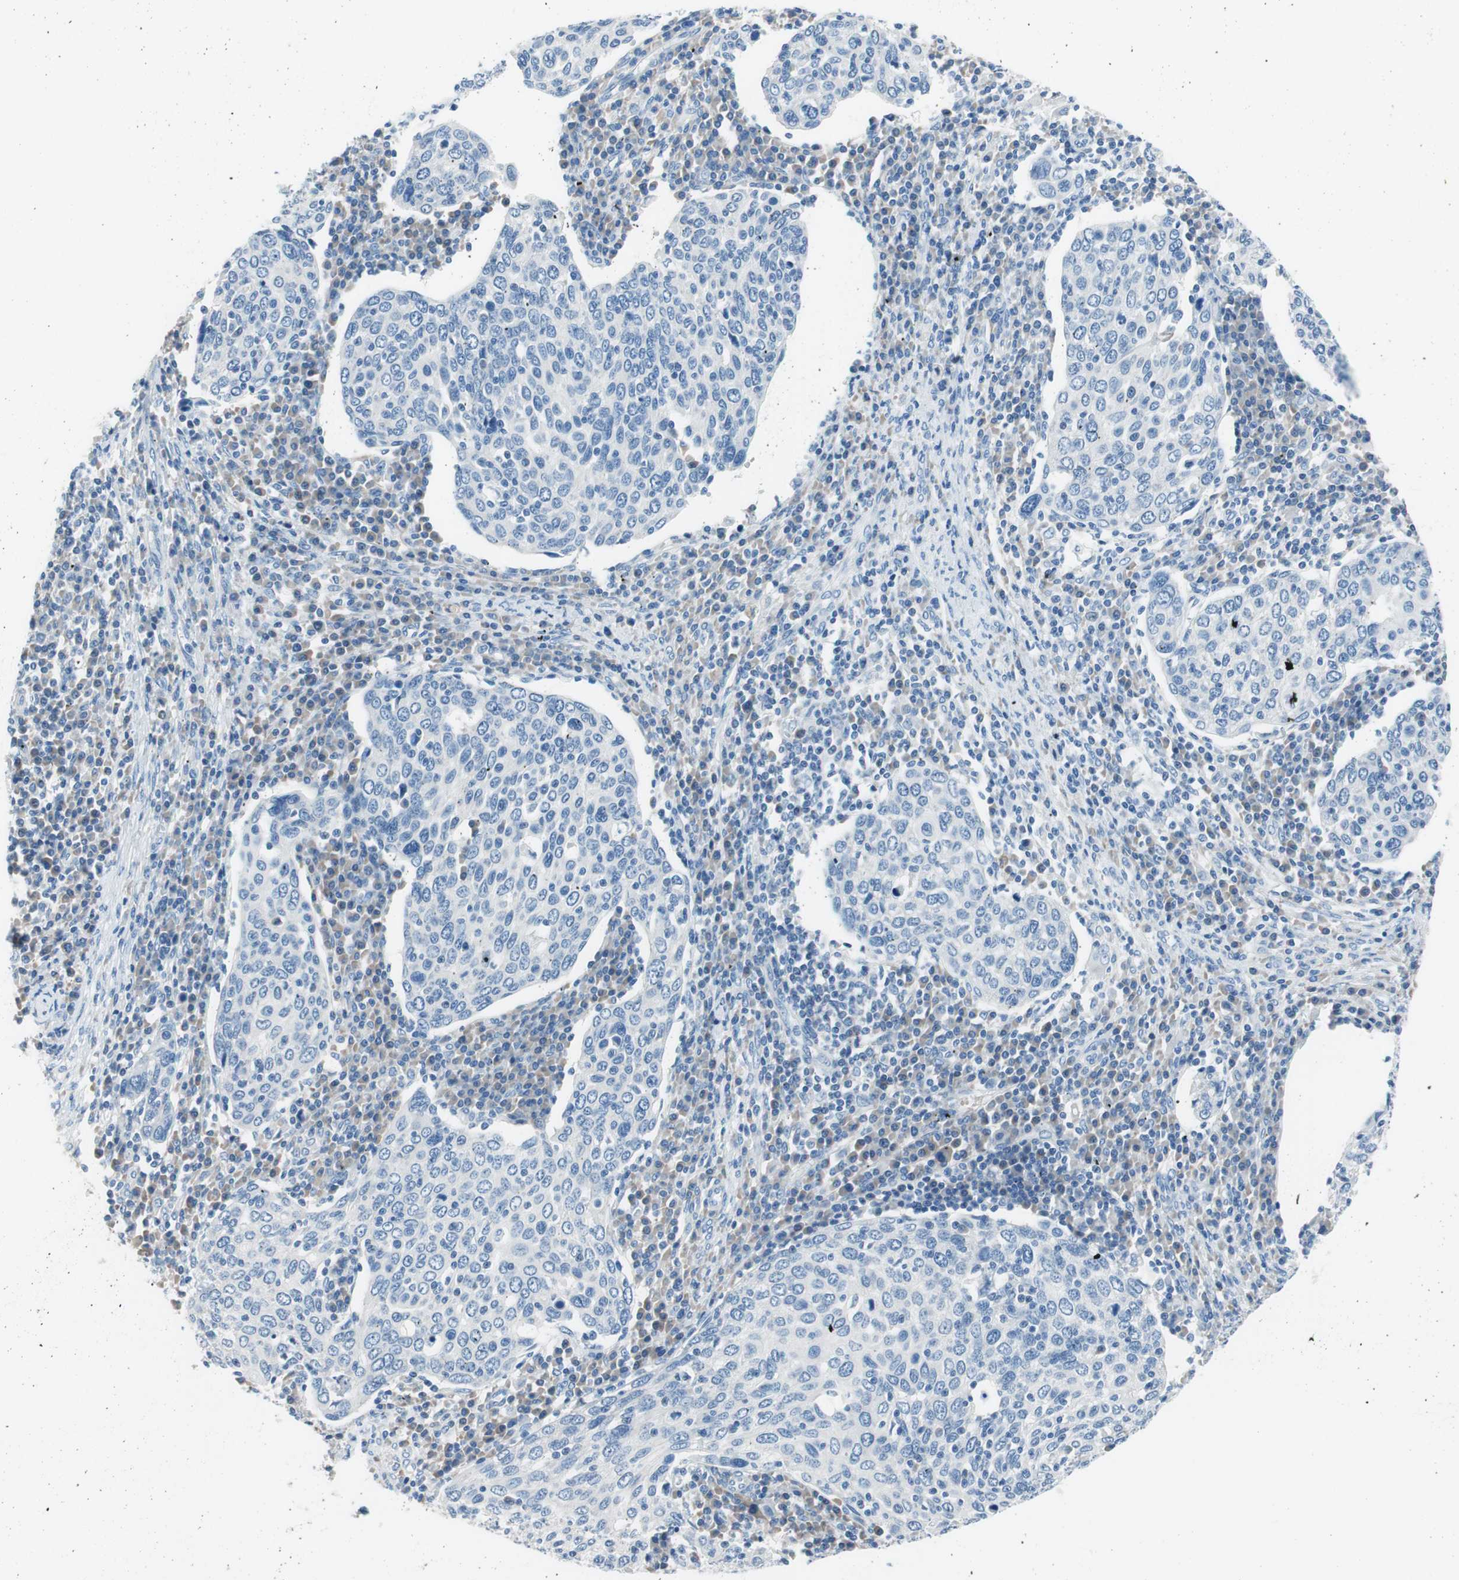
{"staining": {"intensity": "negative", "quantity": "none", "location": "none"}, "tissue": "cervical cancer", "cell_type": "Tumor cells", "image_type": "cancer", "snomed": [{"axis": "morphology", "description": "Squamous cell carcinoma, NOS"}, {"axis": "topography", "description": "Cervix"}], "caption": "A high-resolution histopathology image shows immunohistochemistry staining of cervical squamous cell carcinoma, which demonstrates no significant expression in tumor cells.", "gene": "EVA1A", "patient": {"sex": "female", "age": 40}}